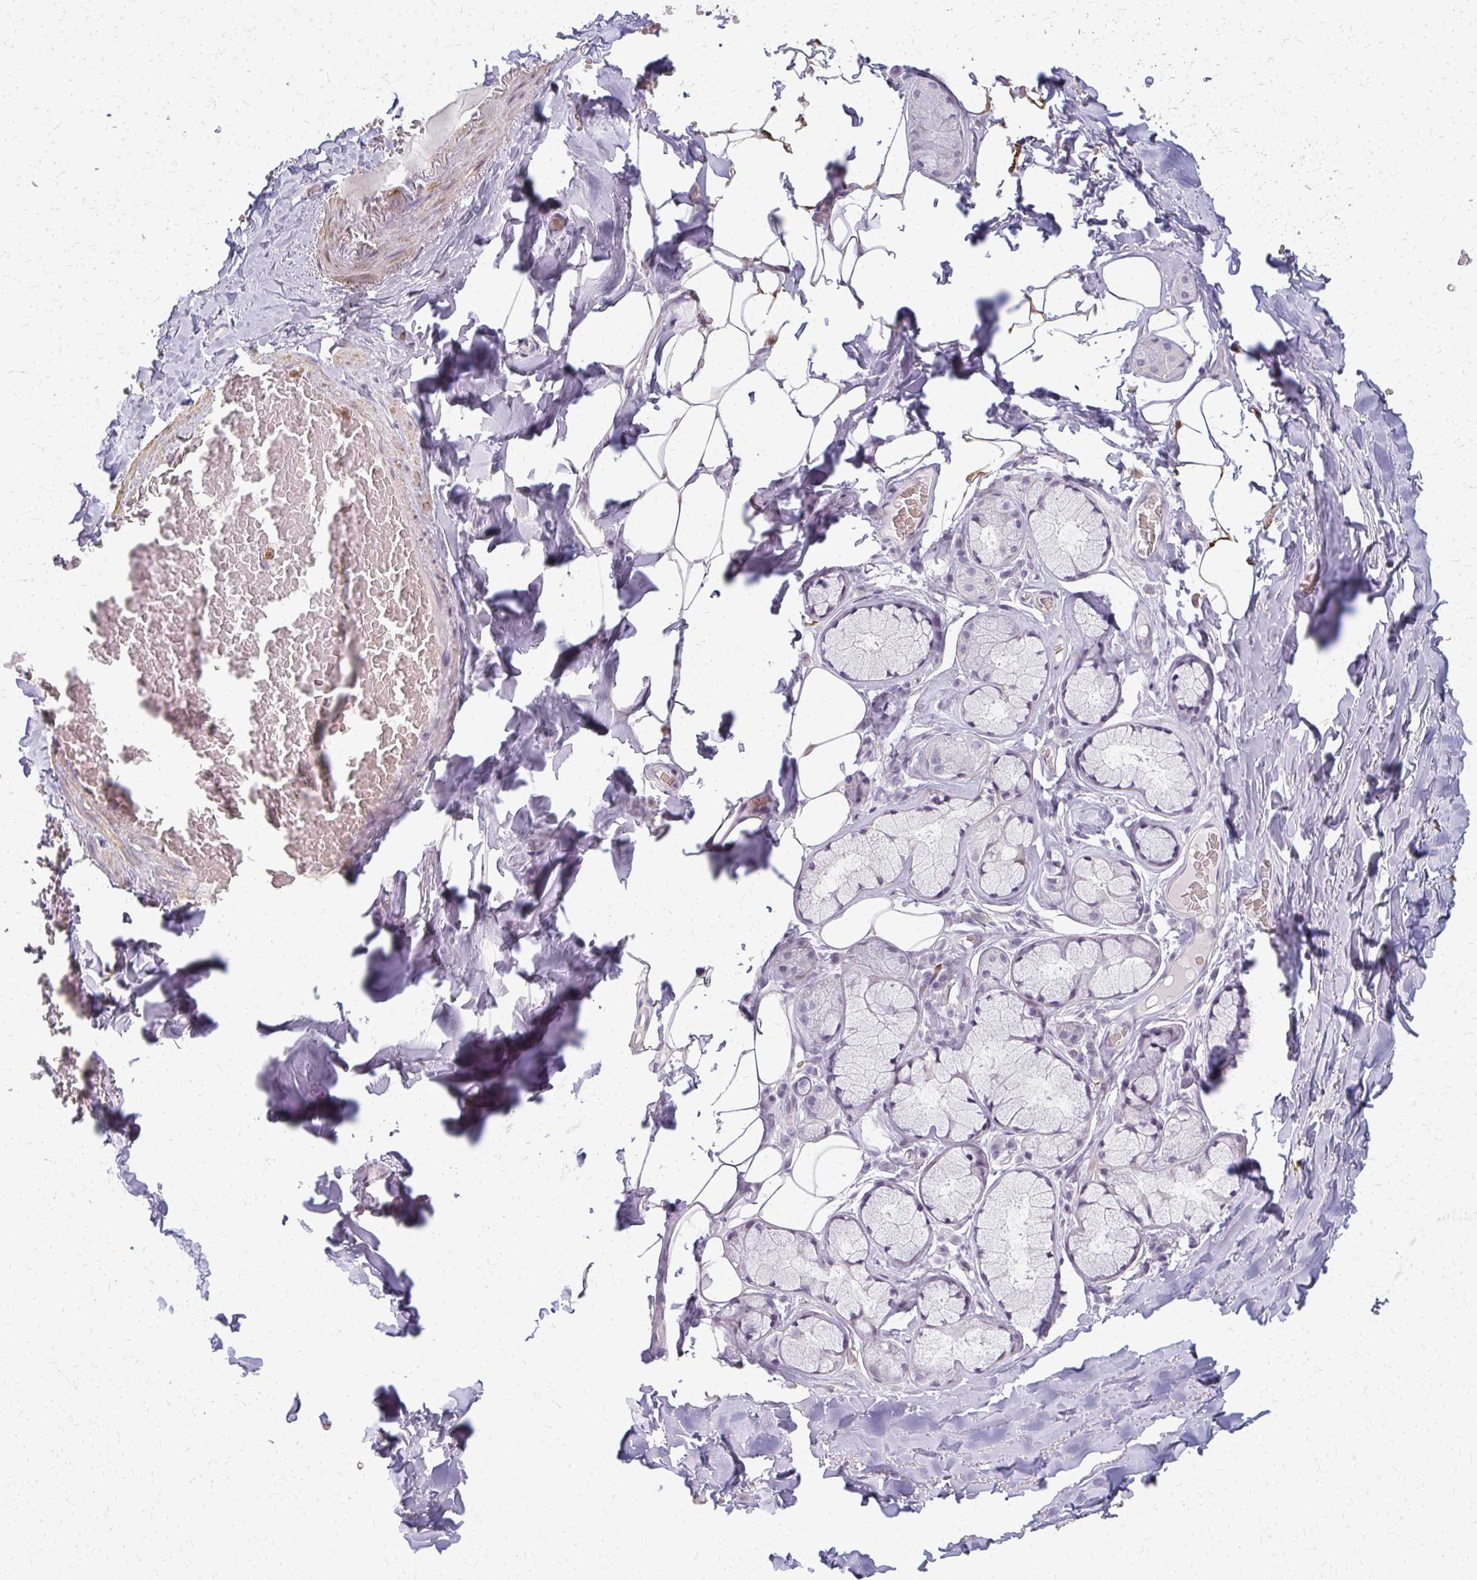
{"staining": {"intensity": "strong", "quantity": "<25%", "location": "cytoplasmic/membranous"}, "tissue": "adipose tissue", "cell_type": "Adipocytes", "image_type": "normal", "snomed": [{"axis": "morphology", "description": "Normal tissue, NOS"}, {"axis": "topography", "description": "Cartilage tissue"}, {"axis": "topography", "description": "Bronchus"}, {"axis": "topography", "description": "Peripheral nerve tissue"}], "caption": "Immunohistochemical staining of unremarkable human adipose tissue exhibits medium levels of strong cytoplasmic/membranous staining in approximately <25% of adipocytes. The protein is stained brown, and the nuclei are stained in blue (DAB (3,3'-diaminobenzidine) IHC with brightfield microscopy, high magnification).", "gene": "CA3", "patient": {"sex": "male", "age": 67}}